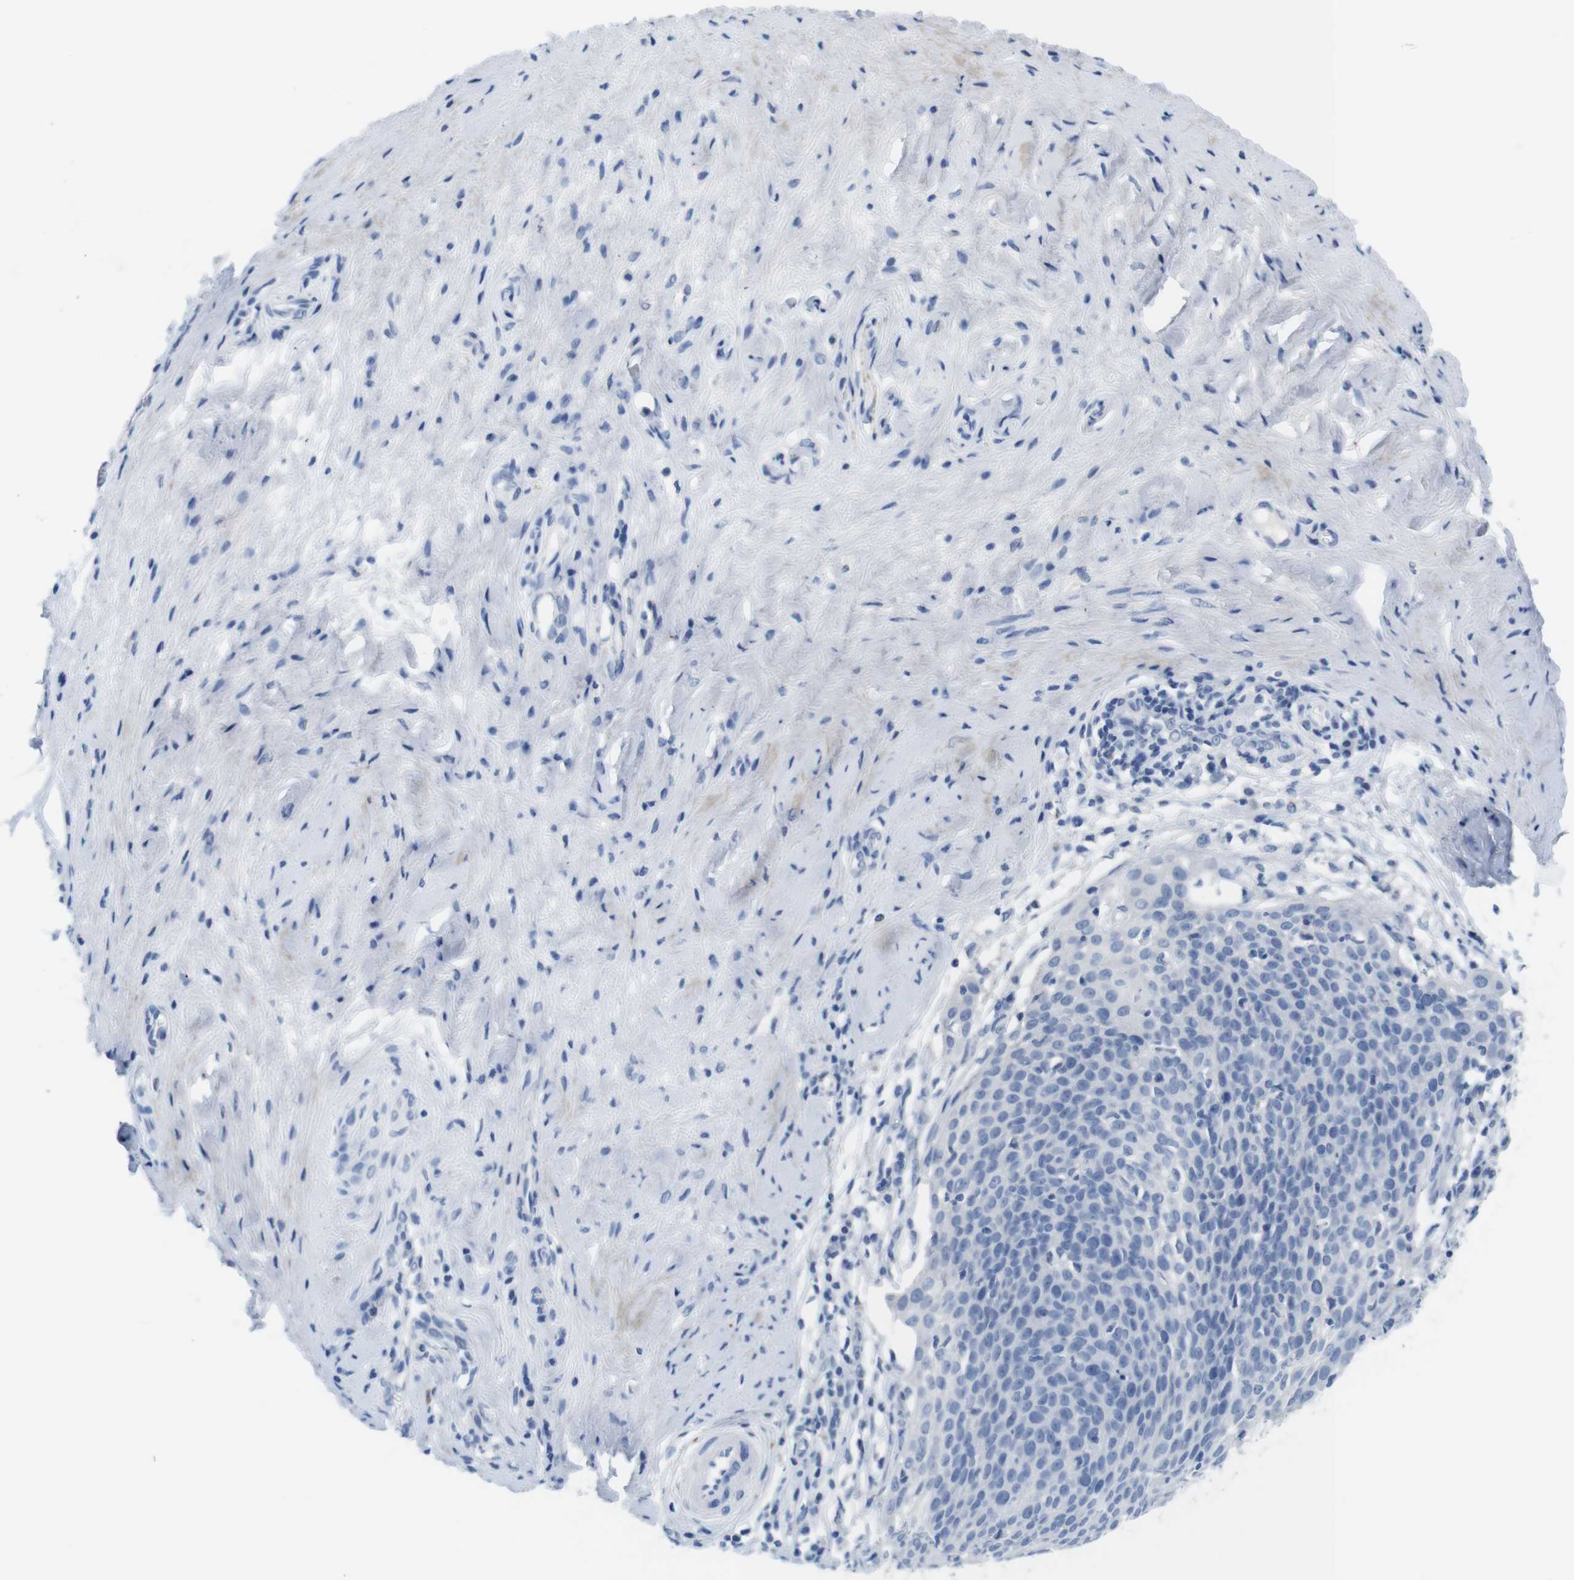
{"staining": {"intensity": "negative", "quantity": "none", "location": "none"}, "tissue": "cervical cancer", "cell_type": "Tumor cells", "image_type": "cancer", "snomed": [{"axis": "morphology", "description": "Squamous cell carcinoma, NOS"}, {"axis": "topography", "description": "Cervix"}], "caption": "The image exhibits no staining of tumor cells in cervical cancer.", "gene": "MAP6", "patient": {"sex": "female", "age": 51}}